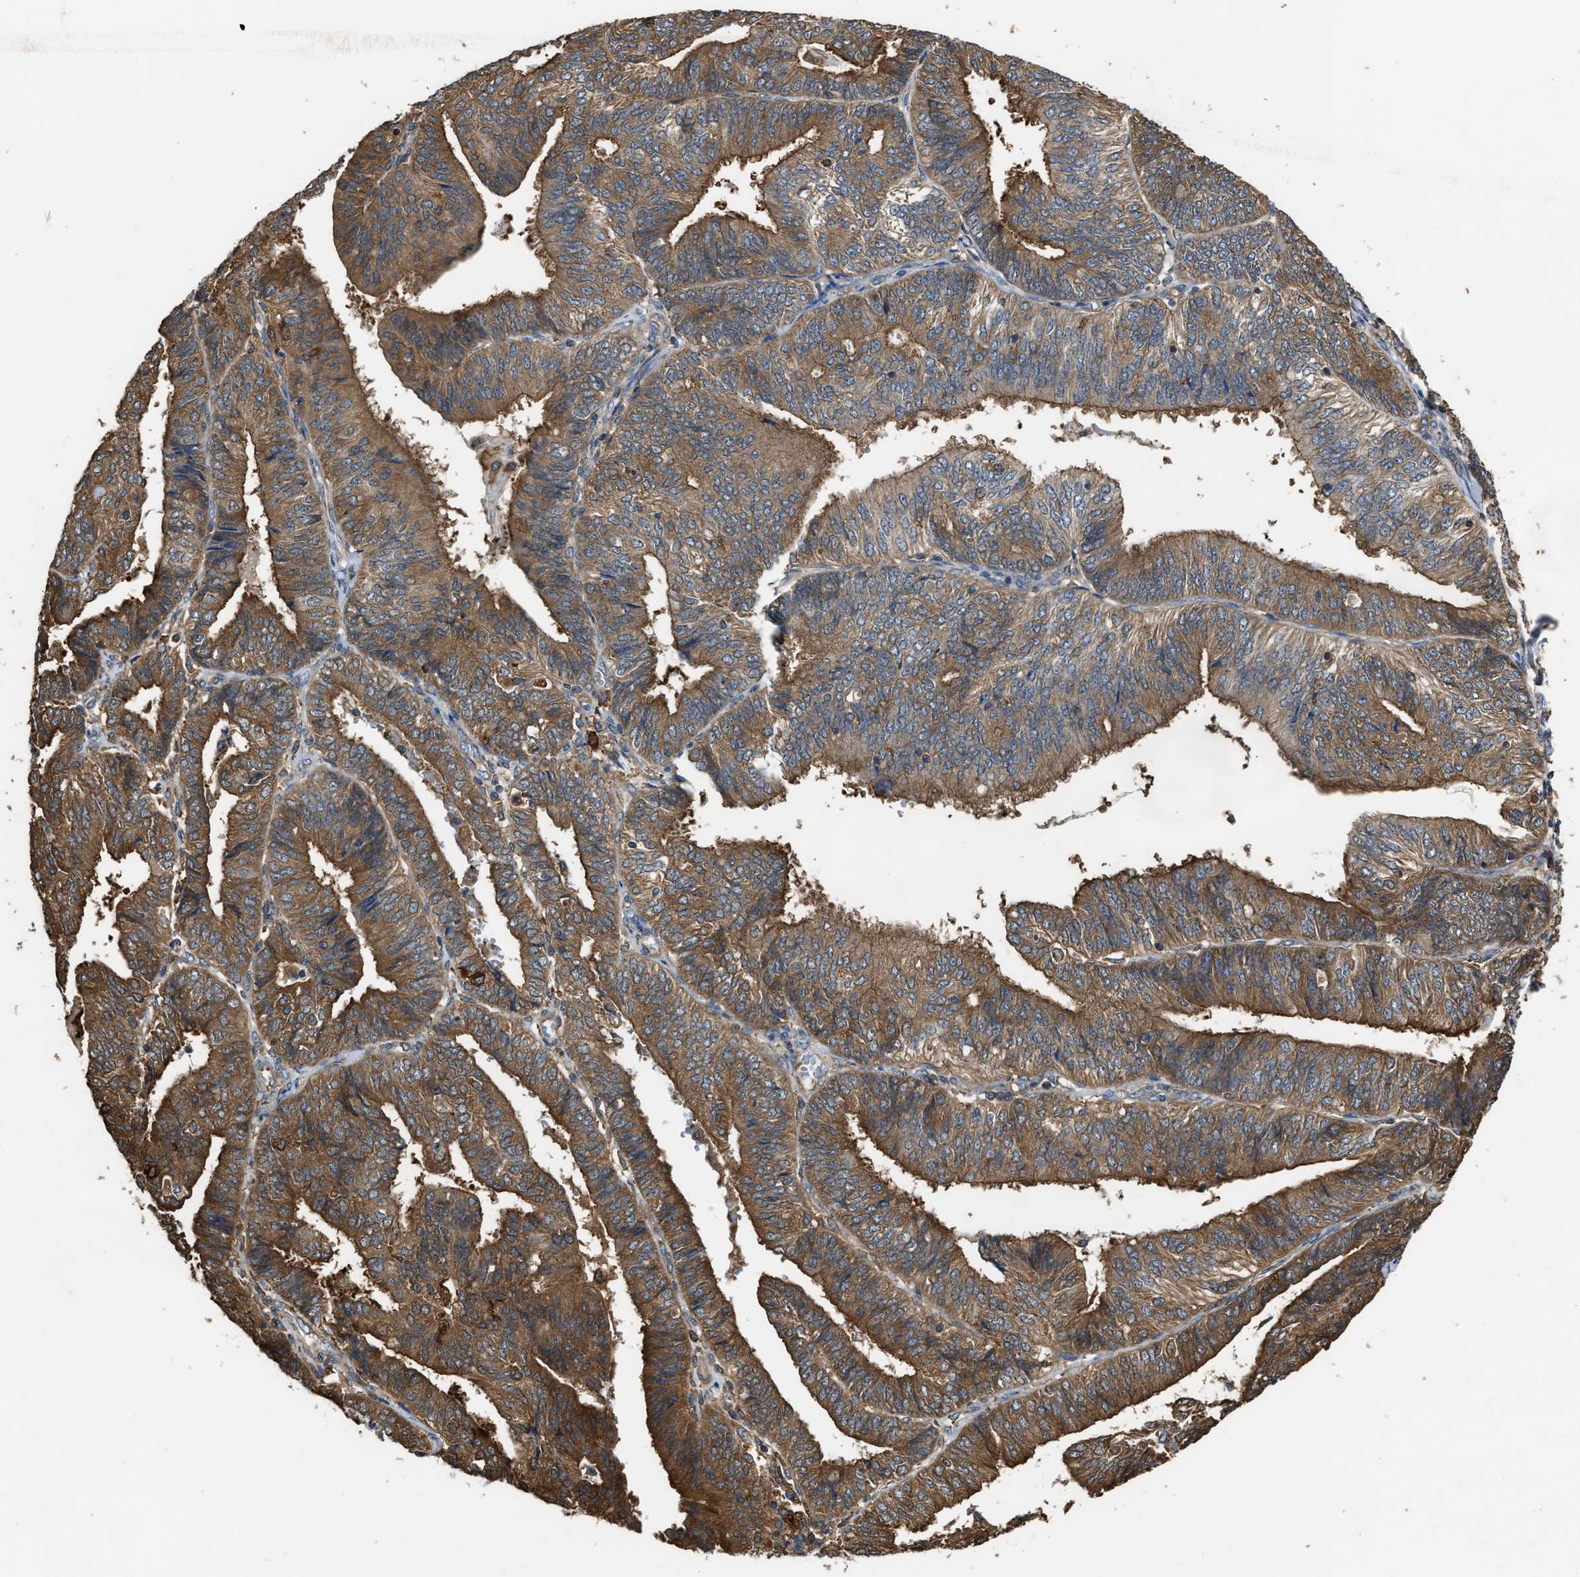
{"staining": {"intensity": "moderate", "quantity": ">75%", "location": "cytoplasmic/membranous"}, "tissue": "endometrial cancer", "cell_type": "Tumor cells", "image_type": "cancer", "snomed": [{"axis": "morphology", "description": "Adenocarcinoma, NOS"}, {"axis": "topography", "description": "Endometrium"}], "caption": "Protein staining of endometrial cancer (adenocarcinoma) tissue exhibits moderate cytoplasmic/membranous expression in approximately >75% of tumor cells.", "gene": "ATIC", "patient": {"sex": "female", "age": 58}}